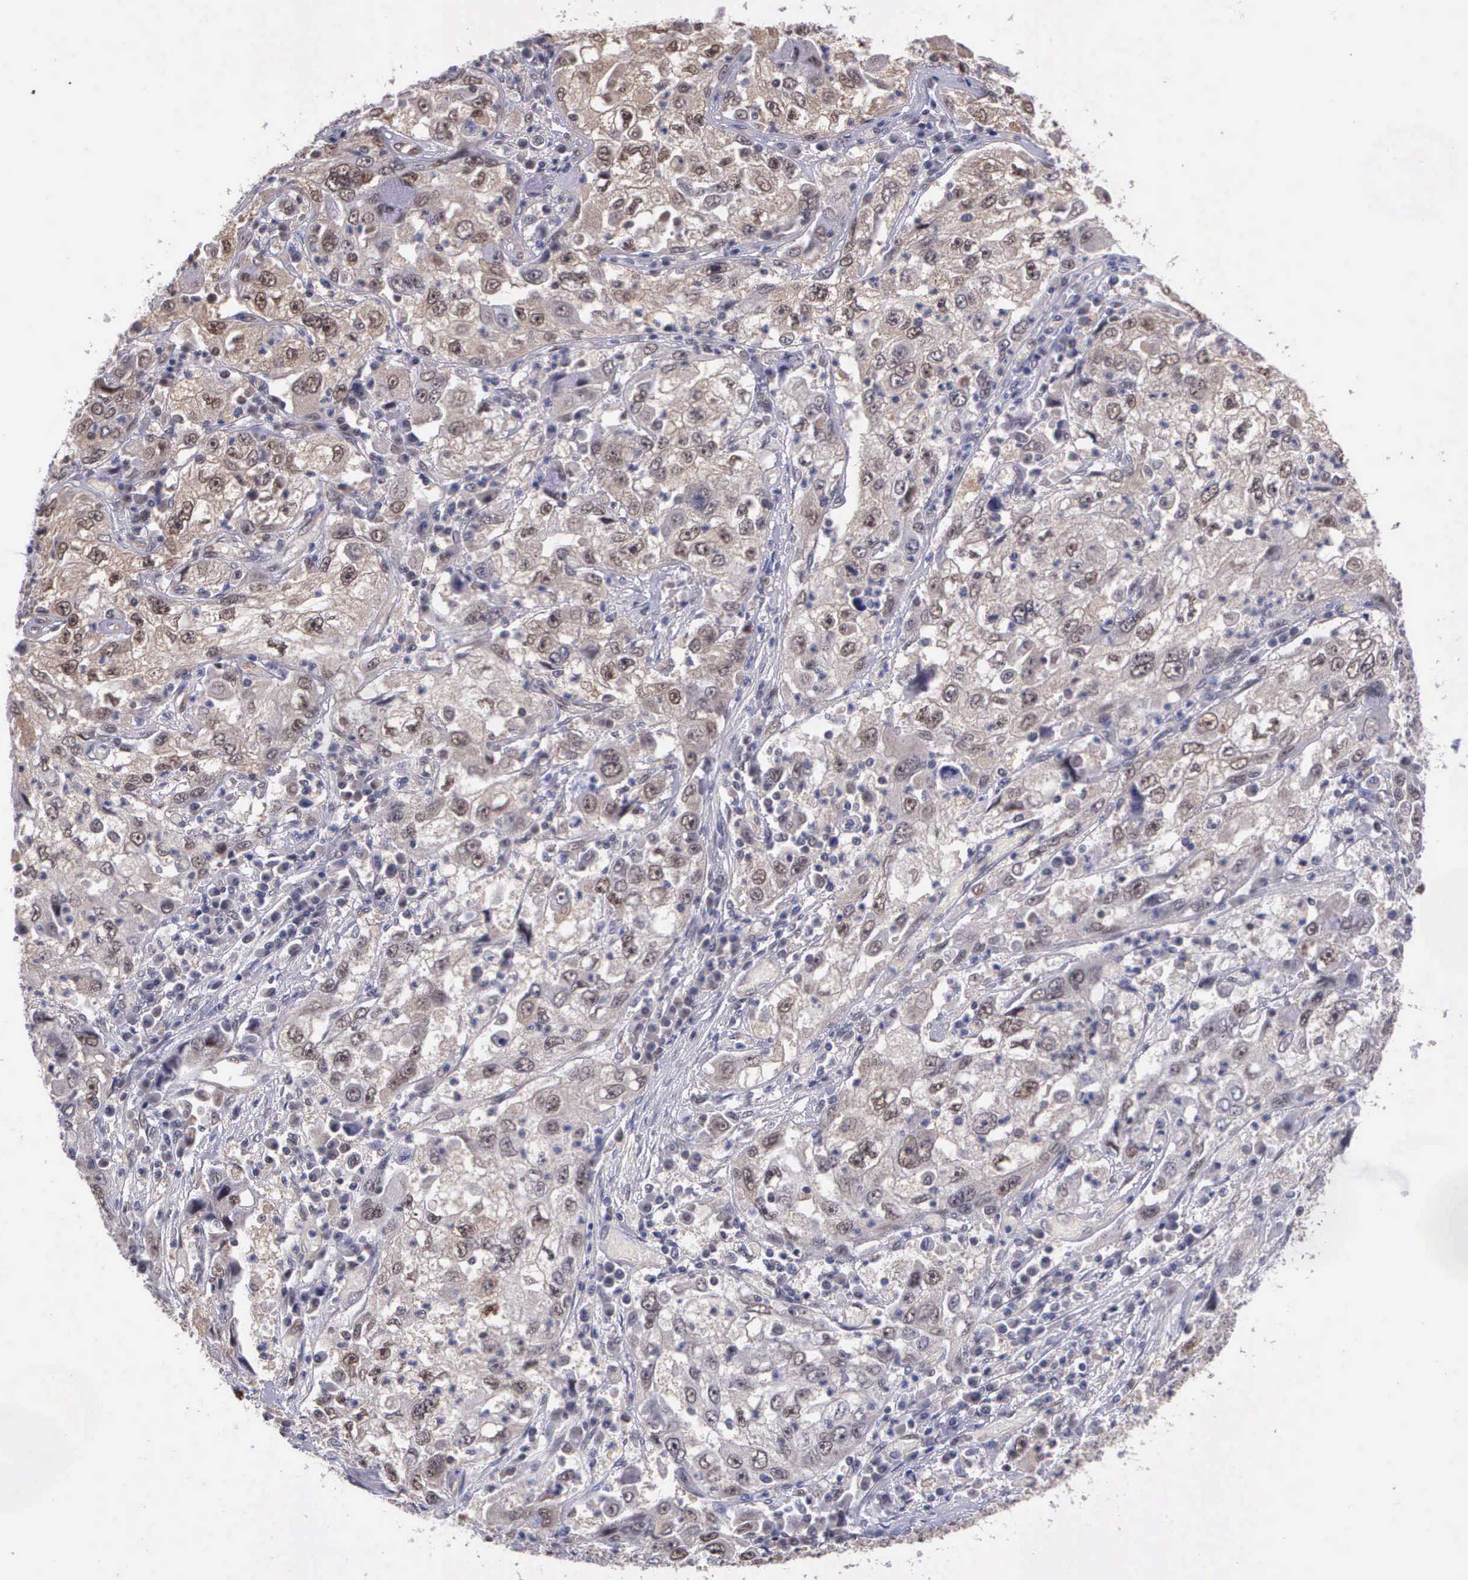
{"staining": {"intensity": "weak", "quantity": ">75%", "location": "cytoplasmic/membranous"}, "tissue": "cervical cancer", "cell_type": "Tumor cells", "image_type": "cancer", "snomed": [{"axis": "morphology", "description": "Squamous cell carcinoma, NOS"}, {"axis": "topography", "description": "Cervix"}], "caption": "Cervical squamous cell carcinoma stained with immunohistochemistry (IHC) shows weak cytoplasmic/membranous positivity in approximately >75% of tumor cells.", "gene": "PSMC1", "patient": {"sex": "female", "age": 36}}